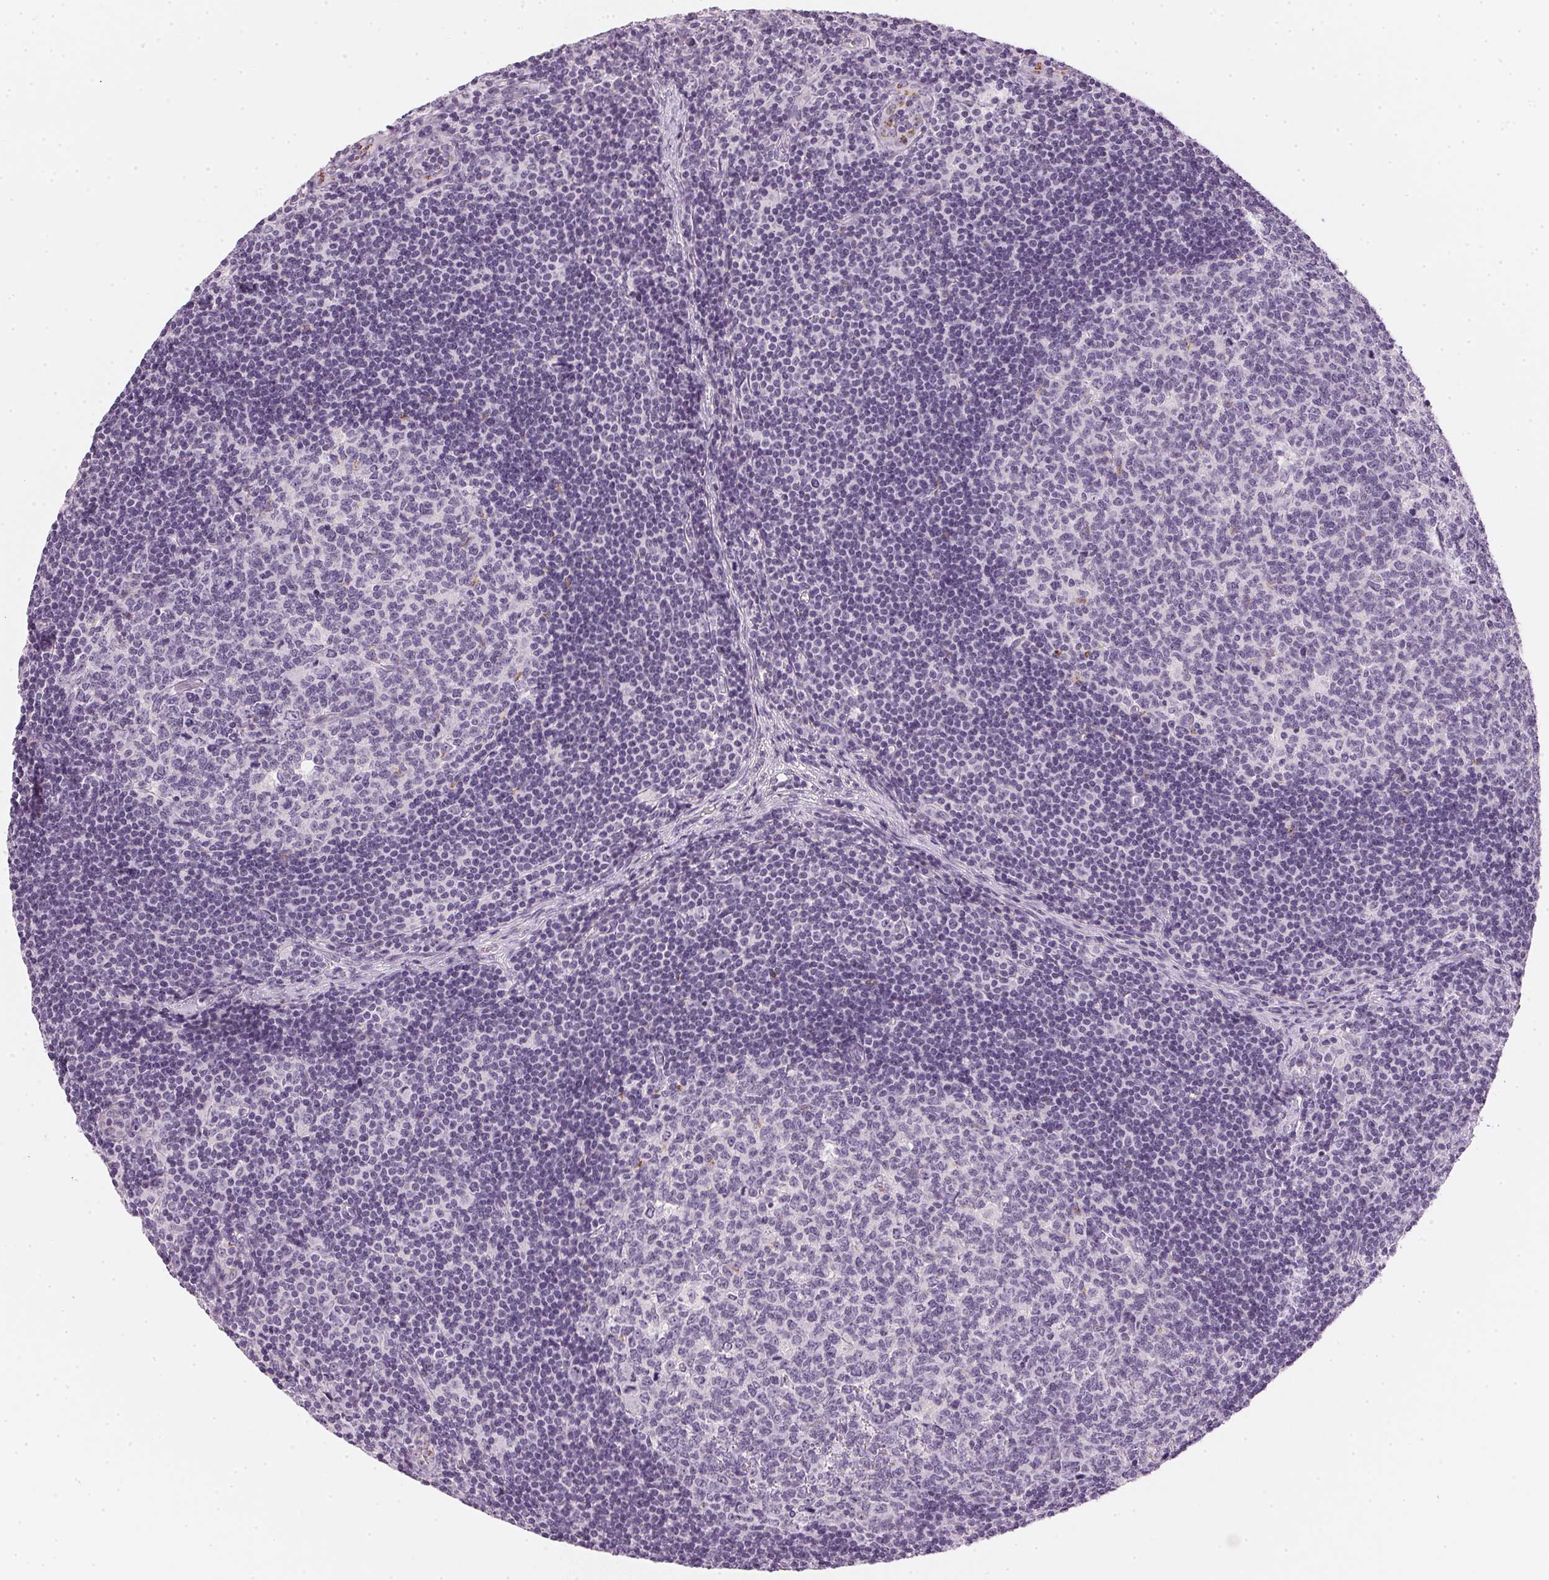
{"staining": {"intensity": "negative", "quantity": "none", "location": "none"}, "tissue": "lymph node", "cell_type": "Germinal center cells", "image_type": "normal", "snomed": [{"axis": "morphology", "description": "Normal tissue, NOS"}, {"axis": "topography", "description": "Lymph node"}], "caption": "Human lymph node stained for a protein using immunohistochemistry (IHC) reveals no positivity in germinal center cells.", "gene": "CHST4", "patient": {"sex": "female", "age": 41}}